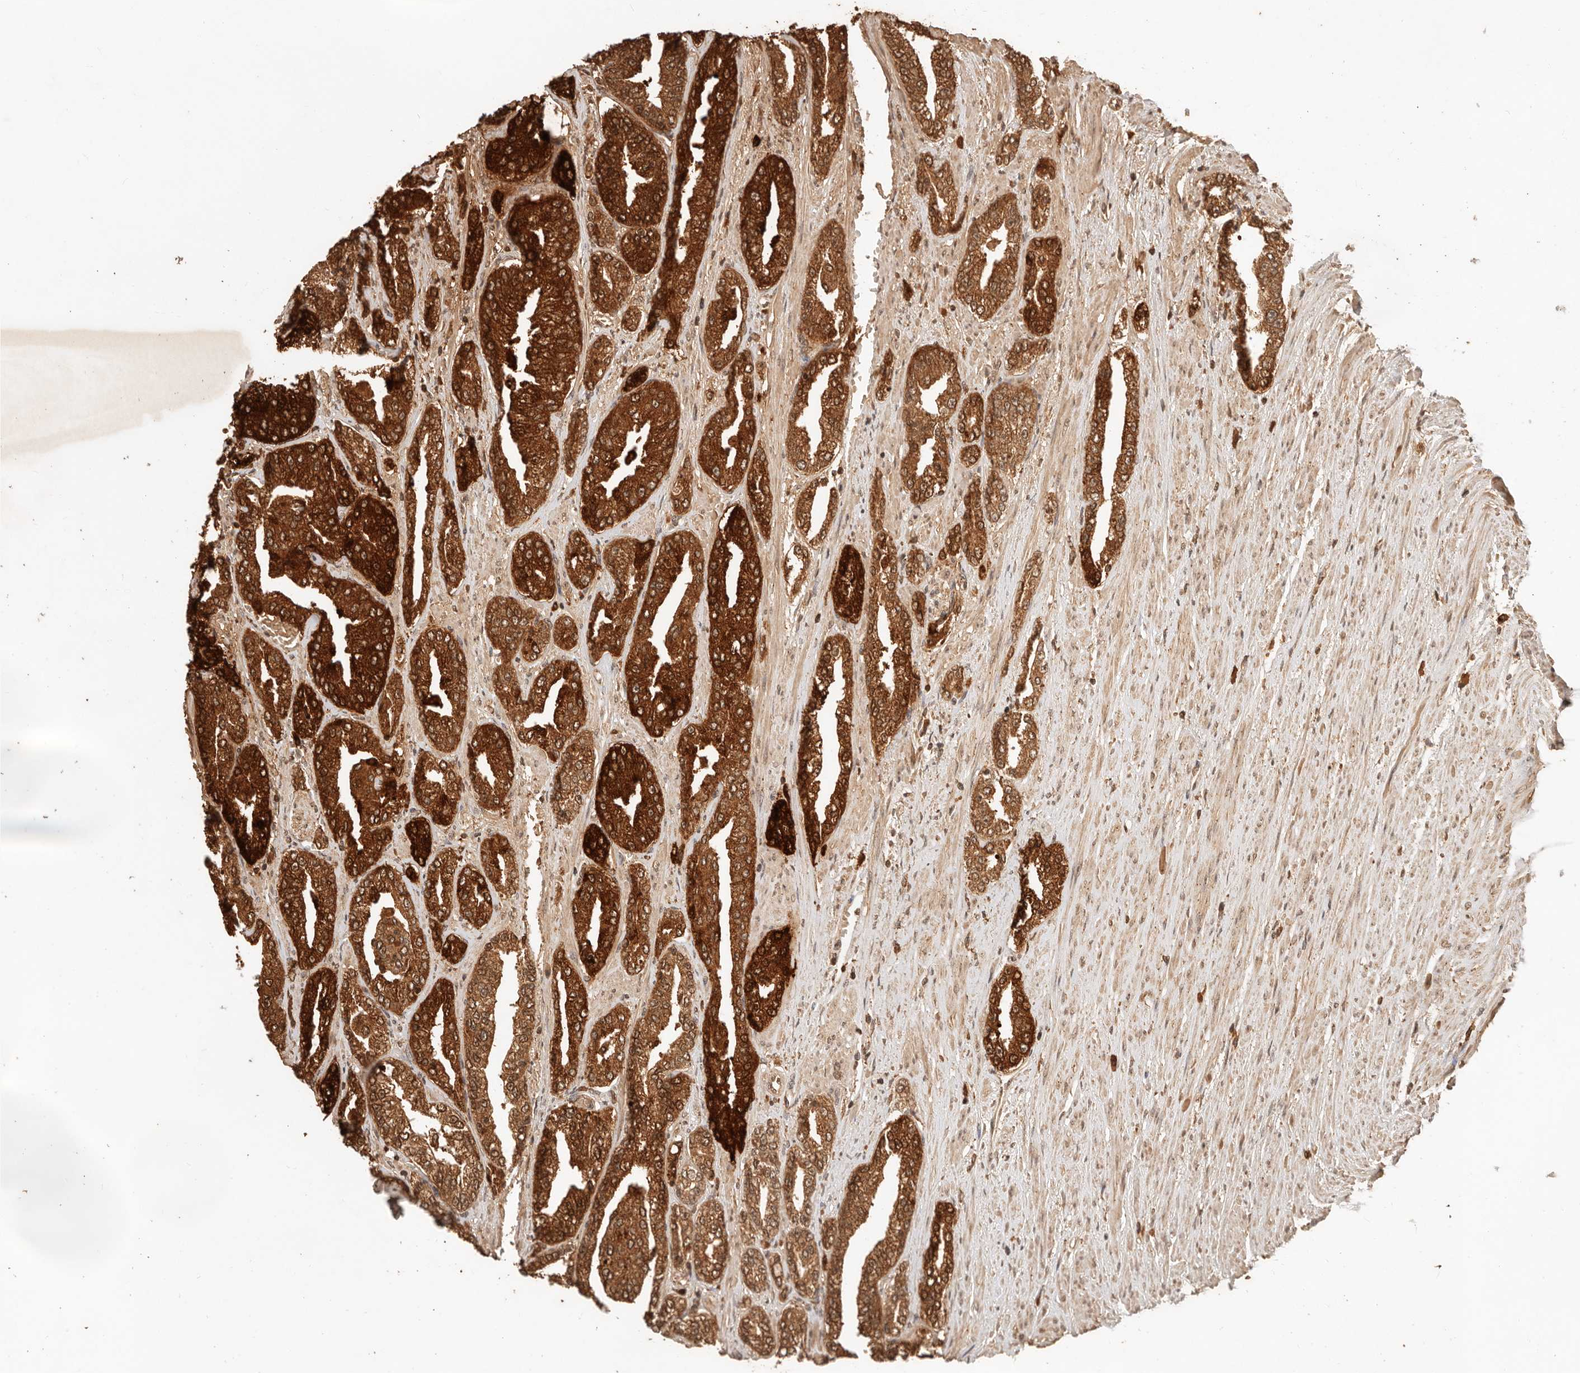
{"staining": {"intensity": "strong", "quantity": ">75%", "location": "cytoplasmic/membranous"}, "tissue": "prostate cancer", "cell_type": "Tumor cells", "image_type": "cancer", "snomed": [{"axis": "morphology", "description": "Adenocarcinoma, High grade"}, {"axis": "topography", "description": "Prostate"}], "caption": "IHC staining of prostate cancer, which displays high levels of strong cytoplasmic/membranous positivity in about >75% of tumor cells indicating strong cytoplasmic/membranous protein positivity. The staining was performed using DAB (3,3'-diaminobenzidine) (brown) for protein detection and nuclei were counterstained in hematoxylin (blue).", "gene": "LMO4", "patient": {"sex": "male", "age": 71}}